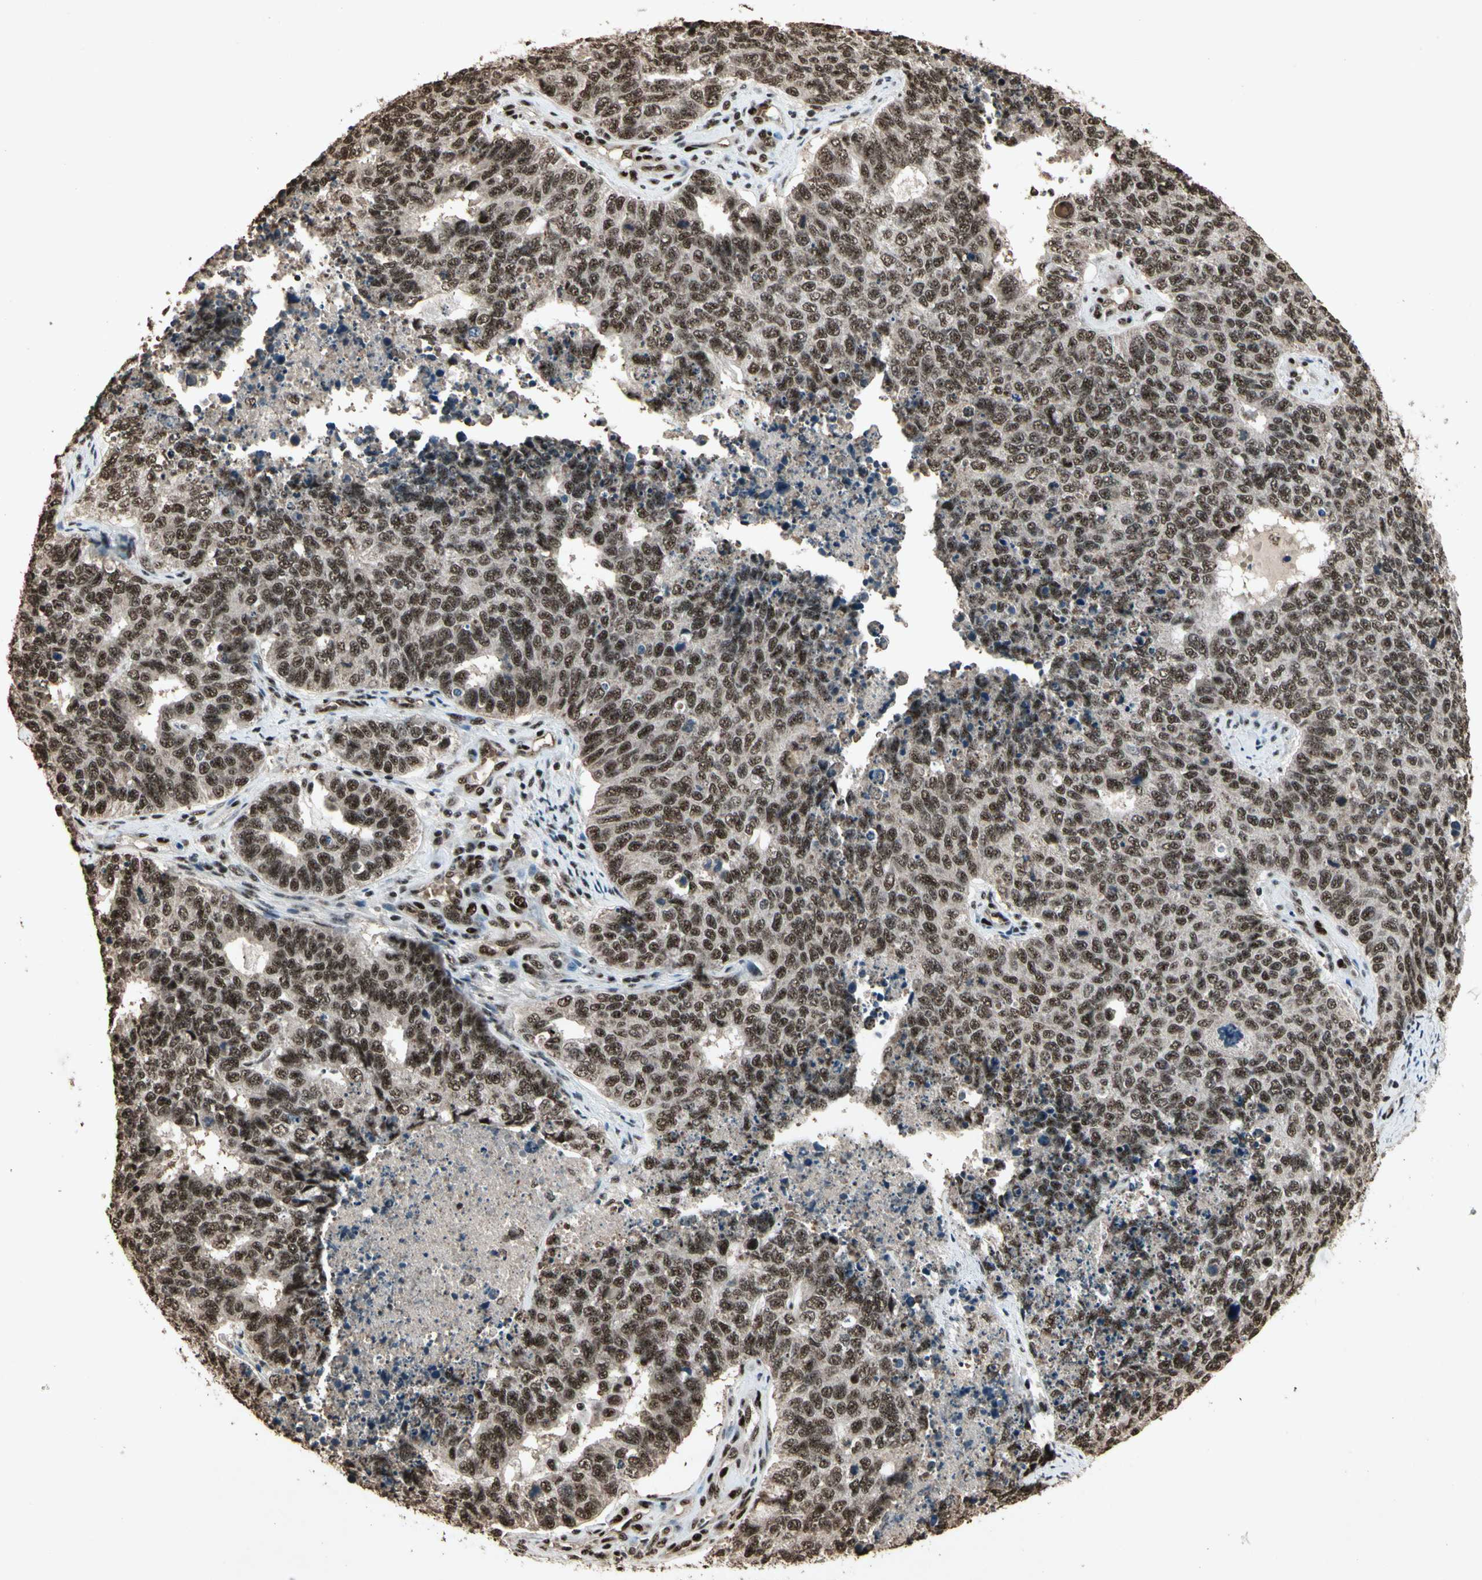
{"staining": {"intensity": "strong", "quantity": ">75%", "location": "nuclear"}, "tissue": "cervical cancer", "cell_type": "Tumor cells", "image_type": "cancer", "snomed": [{"axis": "morphology", "description": "Squamous cell carcinoma, NOS"}, {"axis": "topography", "description": "Cervix"}], "caption": "A photomicrograph showing strong nuclear positivity in approximately >75% of tumor cells in cervical cancer (squamous cell carcinoma), as visualized by brown immunohistochemical staining.", "gene": "TBX2", "patient": {"sex": "female", "age": 63}}